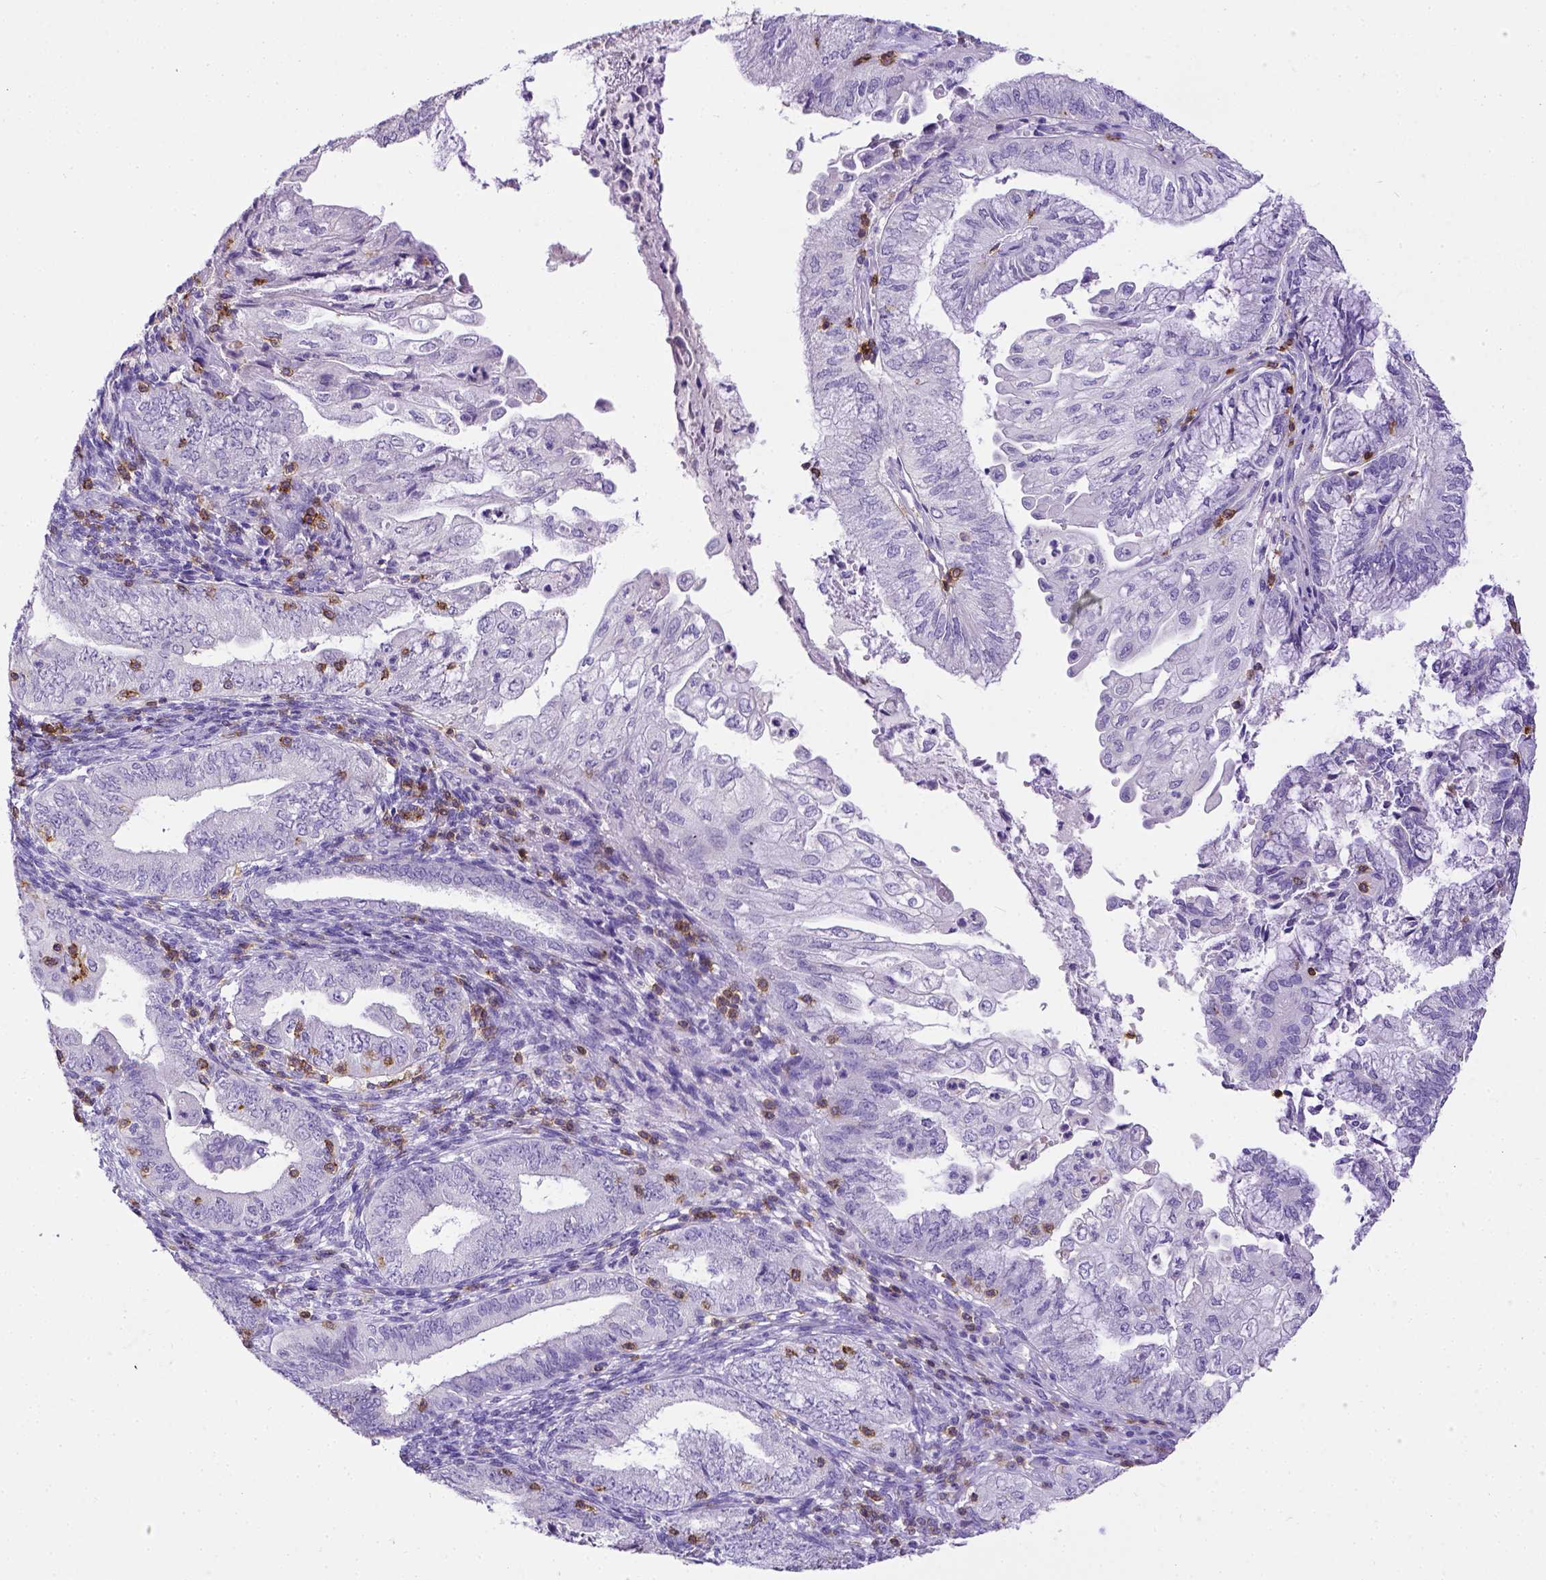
{"staining": {"intensity": "negative", "quantity": "none", "location": "none"}, "tissue": "endometrial cancer", "cell_type": "Tumor cells", "image_type": "cancer", "snomed": [{"axis": "morphology", "description": "Adenocarcinoma, NOS"}, {"axis": "topography", "description": "Endometrium"}], "caption": "IHC photomicrograph of neoplastic tissue: human endometrial adenocarcinoma stained with DAB (3,3'-diaminobenzidine) displays no significant protein expression in tumor cells.", "gene": "CD3E", "patient": {"sex": "female", "age": 55}}